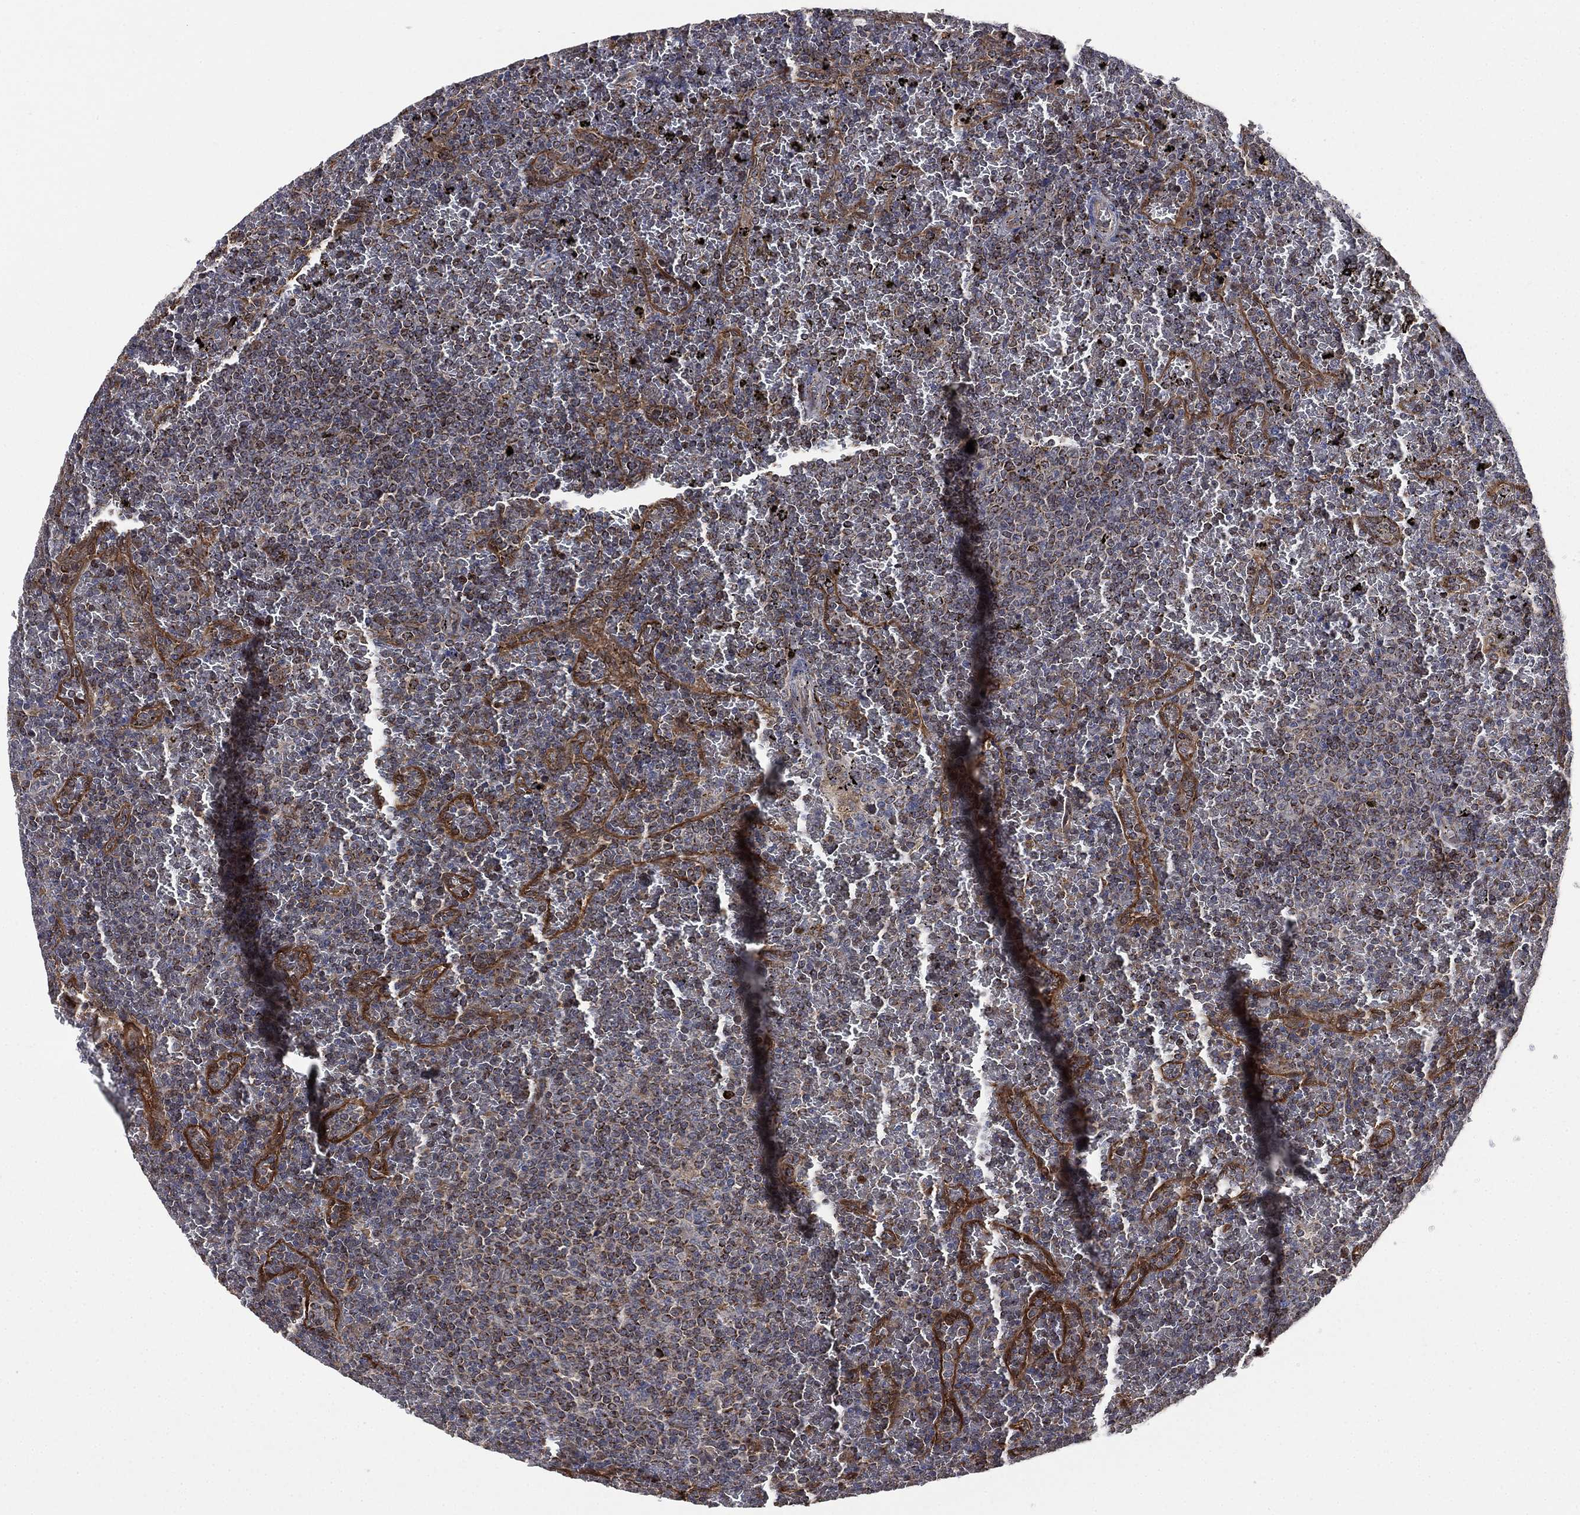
{"staining": {"intensity": "negative", "quantity": "none", "location": "none"}, "tissue": "lymphoma", "cell_type": "Tumor cells", "image_type": "cancer", "snomed": [{"axis": "morphology", "description": "Malignant lymphoma, non-Hodgkin's type, Low grade"}, {"axis": "topography", "description": "Spleen"}], "caption": "This is a photomicrograph of IHC staining of malignant lymphoma, non-Hodgkin's type (low-grade), which shows no positivity in tumor cells.", "gene": "FES", "patient": {"sex": "female", "age": 77}}